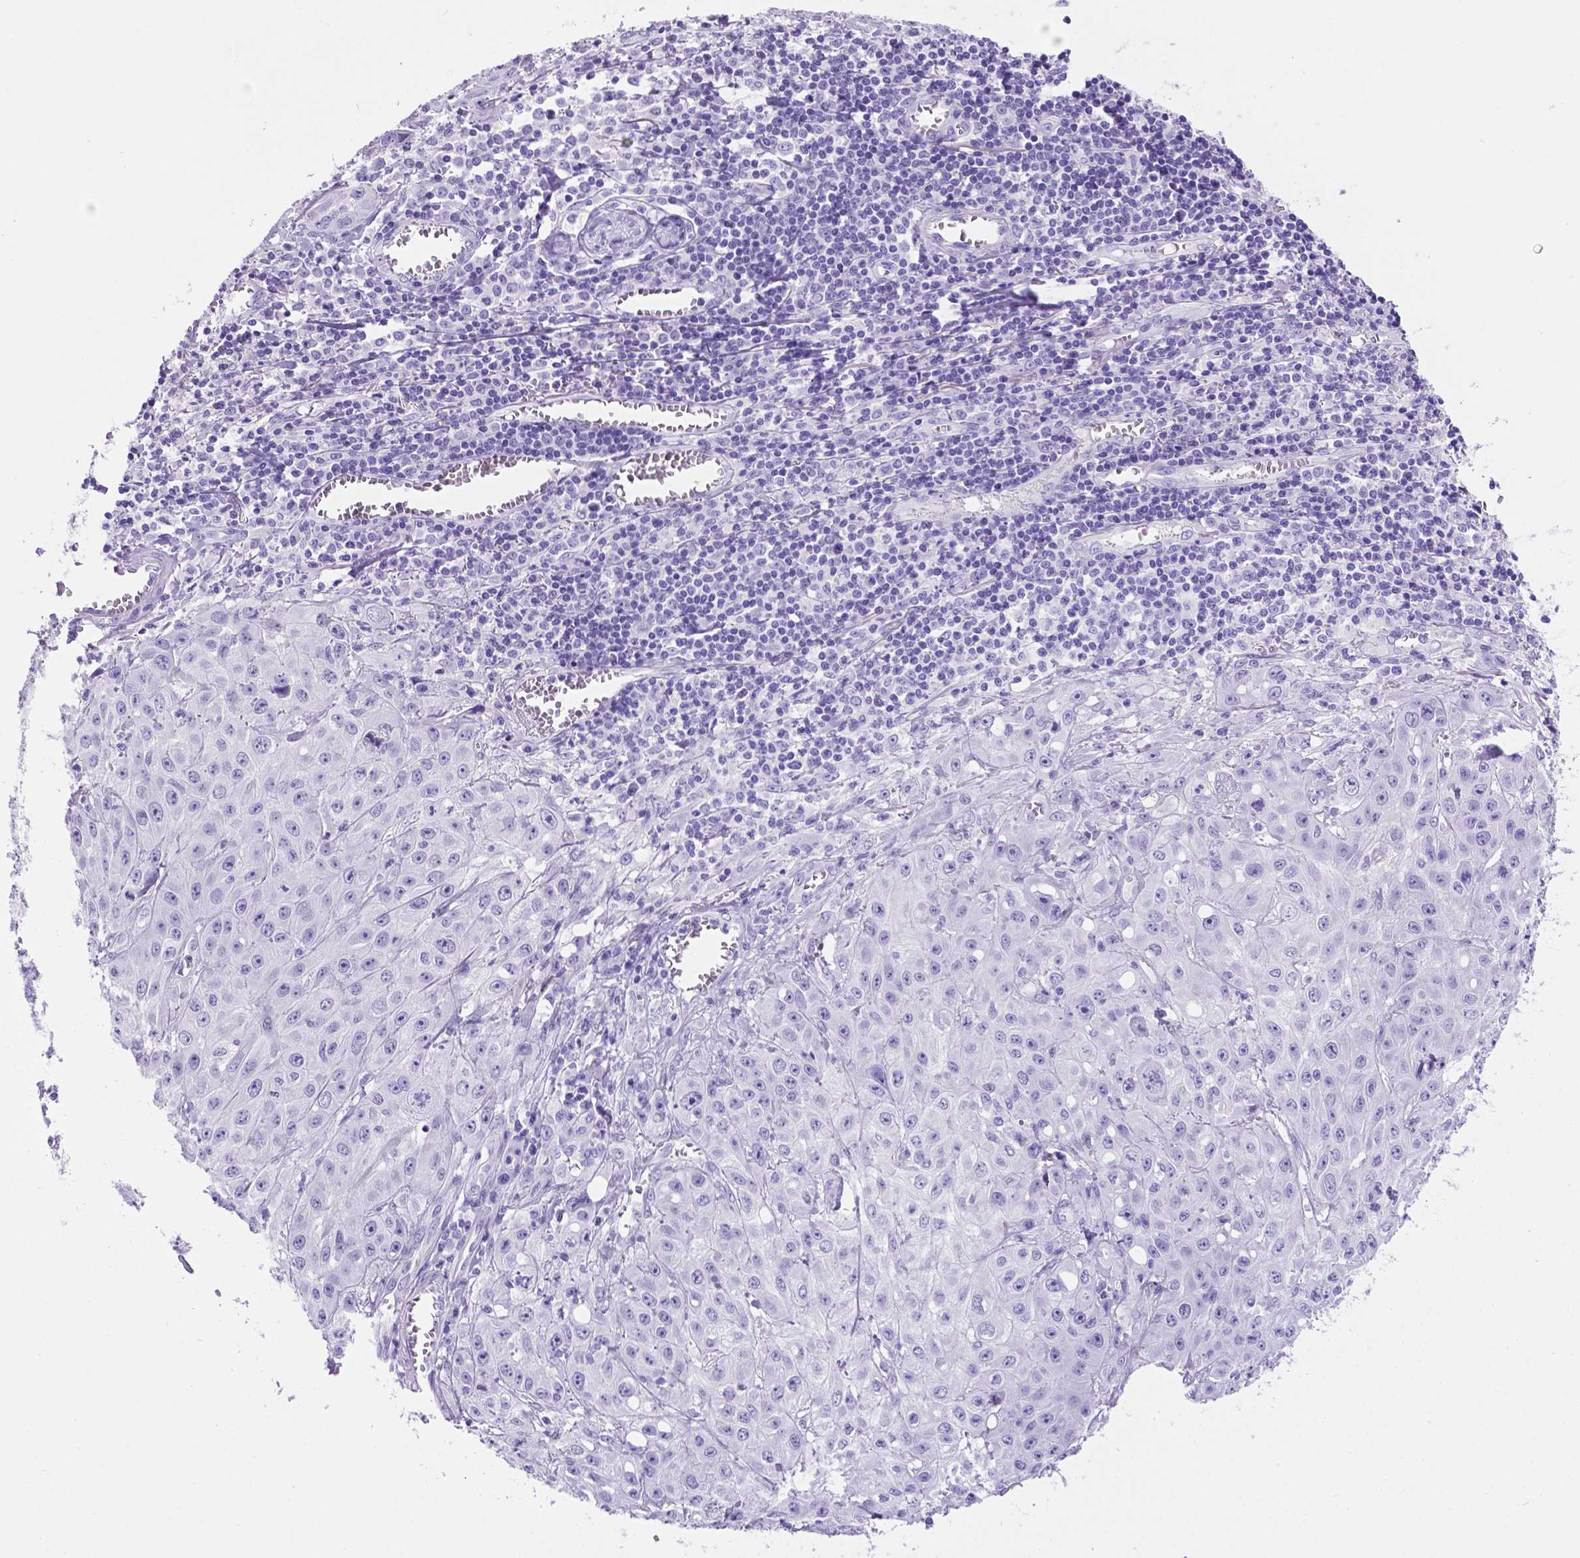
{"staining": {"intensity": "negative", "quantity": "none", "location": "none"}, "tissue": "skin cancer", "cell_type": "Tumor cells", "image_type": "cancer", "snomed": [{"axis": "morphology", "description": "Squamous cell carcinoma, NOS"}, {"axis": "topography", "description": "Skin"}, {"axis": "topography", "description": "Vulva"}], "caption": "Immunohistochemistry (IHC) histopathology image of neoplastic tissue: squamous cell carcinoma (skin) stained with DAB (3,3'-diaminobenzidine) exhibits no significant protein positivity in tumor cells. (Brightfield microscopy of DAB immunohistochemistry at high magnification).", "gene": "C17orf107", "patient": {"sex": "female", "age": 71}}